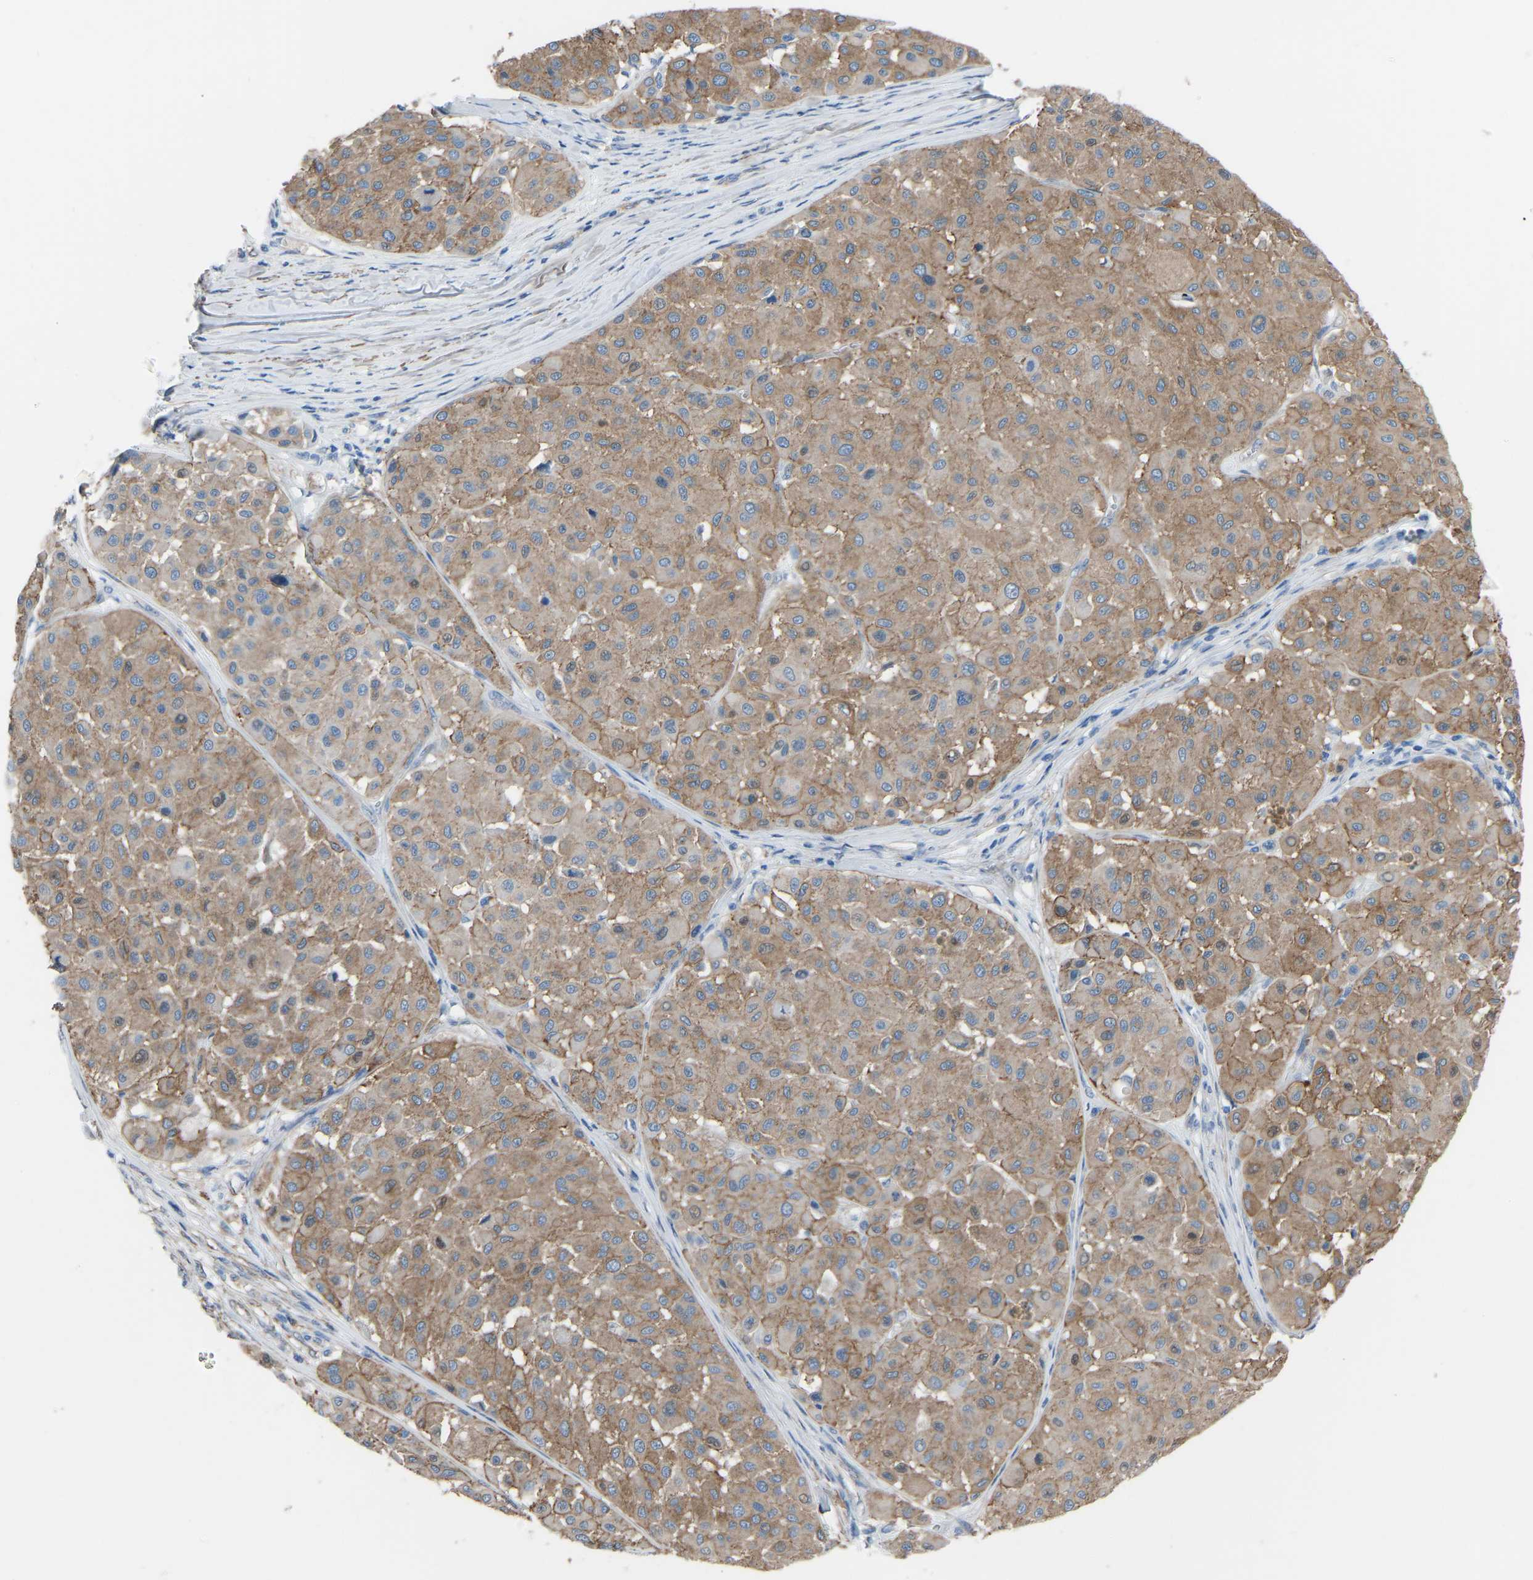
{"staining": {"intensity": "moderate", "quantity": ">75%", "location": "cytoplasmic/membranous"}, "tissue": "melanoma", "cell_type": "Tumor cells", "image_type": "cancer", "snomed": [{"axis": "morphology", "description": "Malignant melanoma, Metastatic site"}, {"axis": "topography", "description": "Soft tissue"}], "caption": "This is an image of immunohistochemistry staining of malignant melanoma (metastatic site), which shows moderate positivity in the cytoplasmic/membranous of tumor cells.", "gene": "MYH10", "patient": {"sex": "male", "age": 41}}